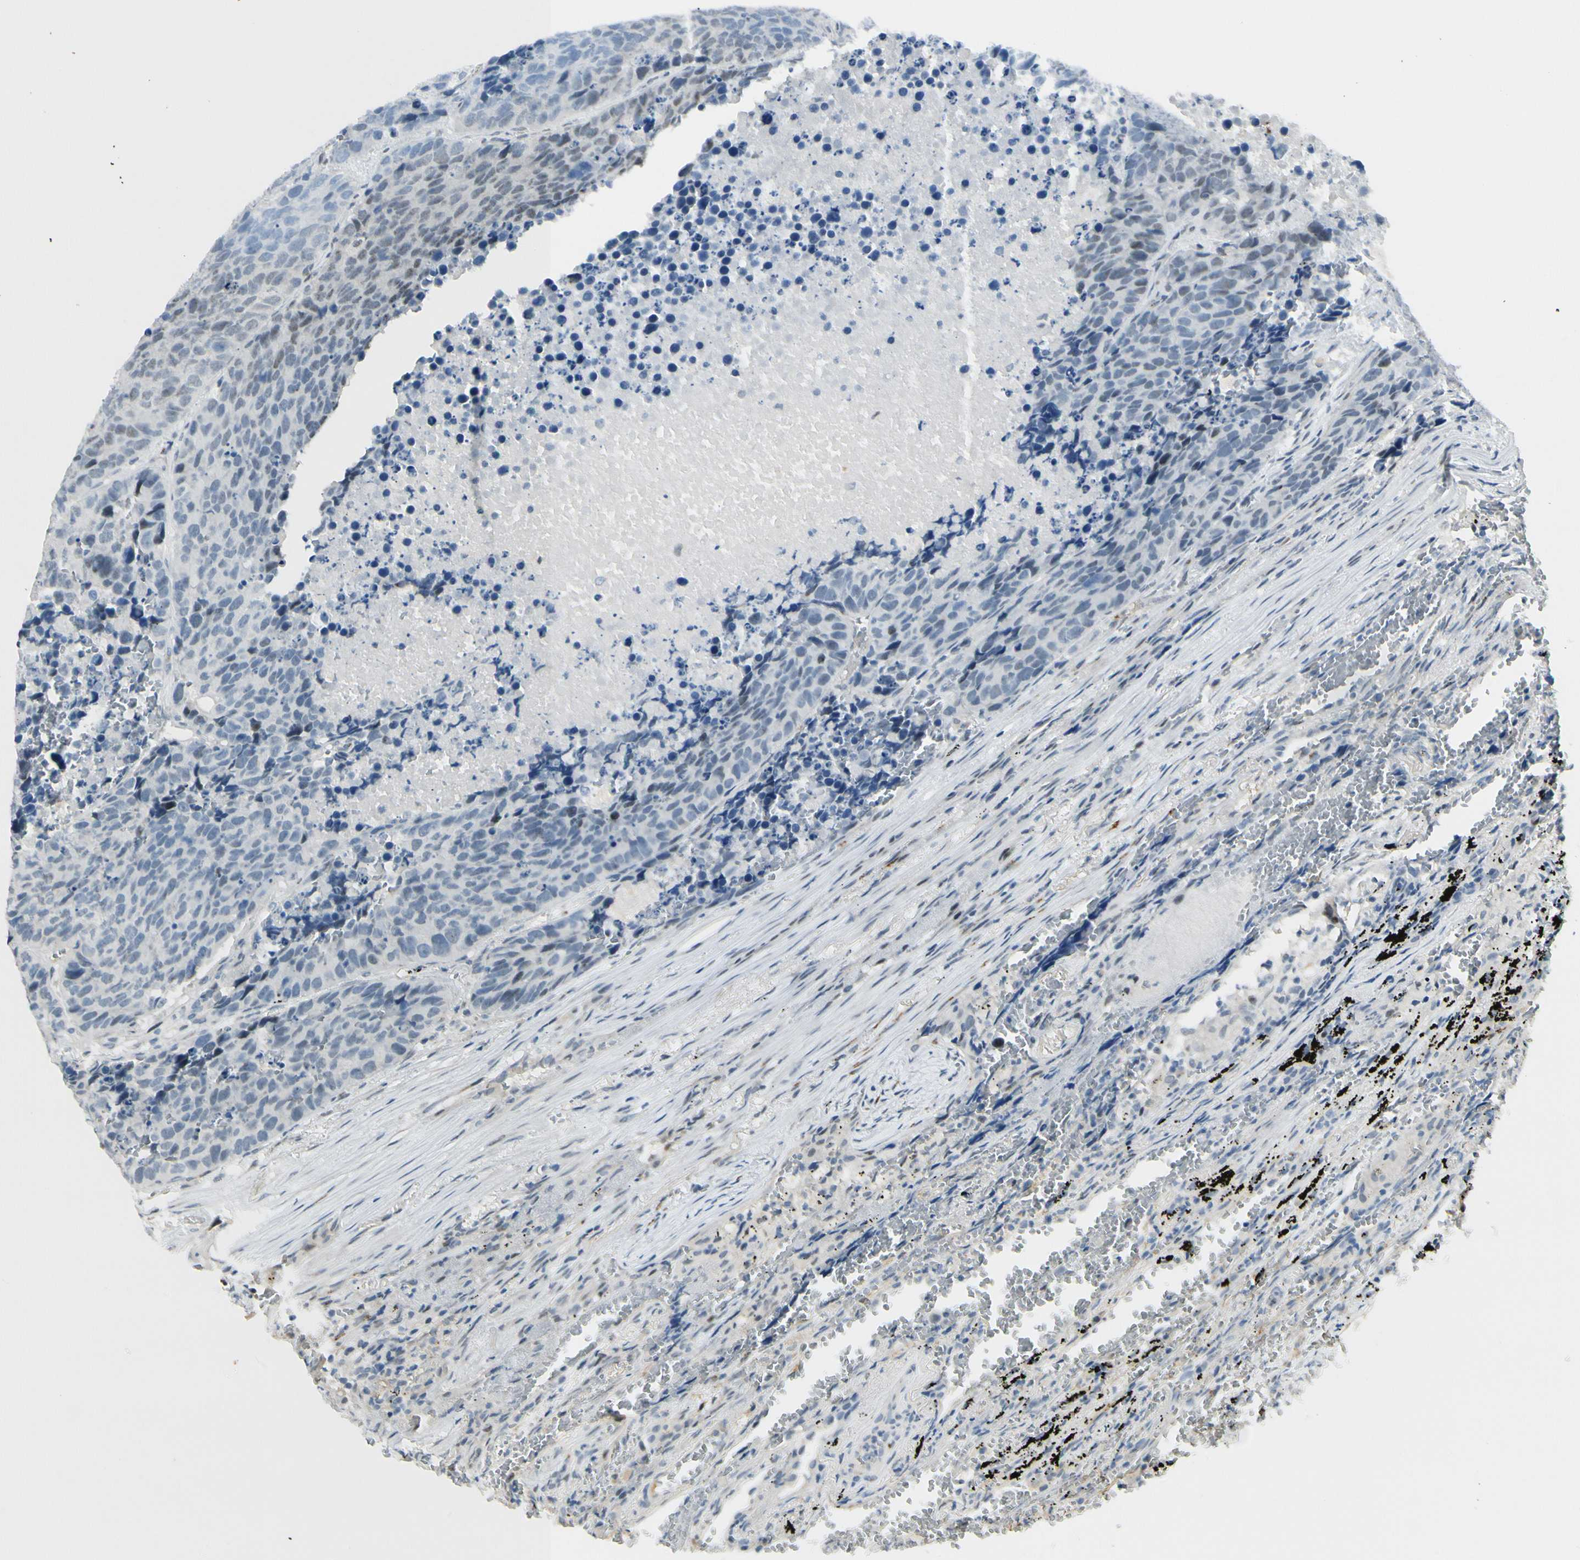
{"staining": {"intensity": "negative", "quantity": "none", "location": "none"}, "tissue": "carcinoid", "cell_type": "Tumor cells", "image_type": "cancer", "snomed": [{"axis": "morphology", "description": "Carcinoid, malignant, NOS"}, {"axis": "topography", "description": "Lung"}], "caption": "Carcinoid (malignant) stained for a protein using immunohistochemistry exhibits no positivity tumor cells.", "gene": "B4GALNT1", "patient": {"sex": "male", "age": 60}}